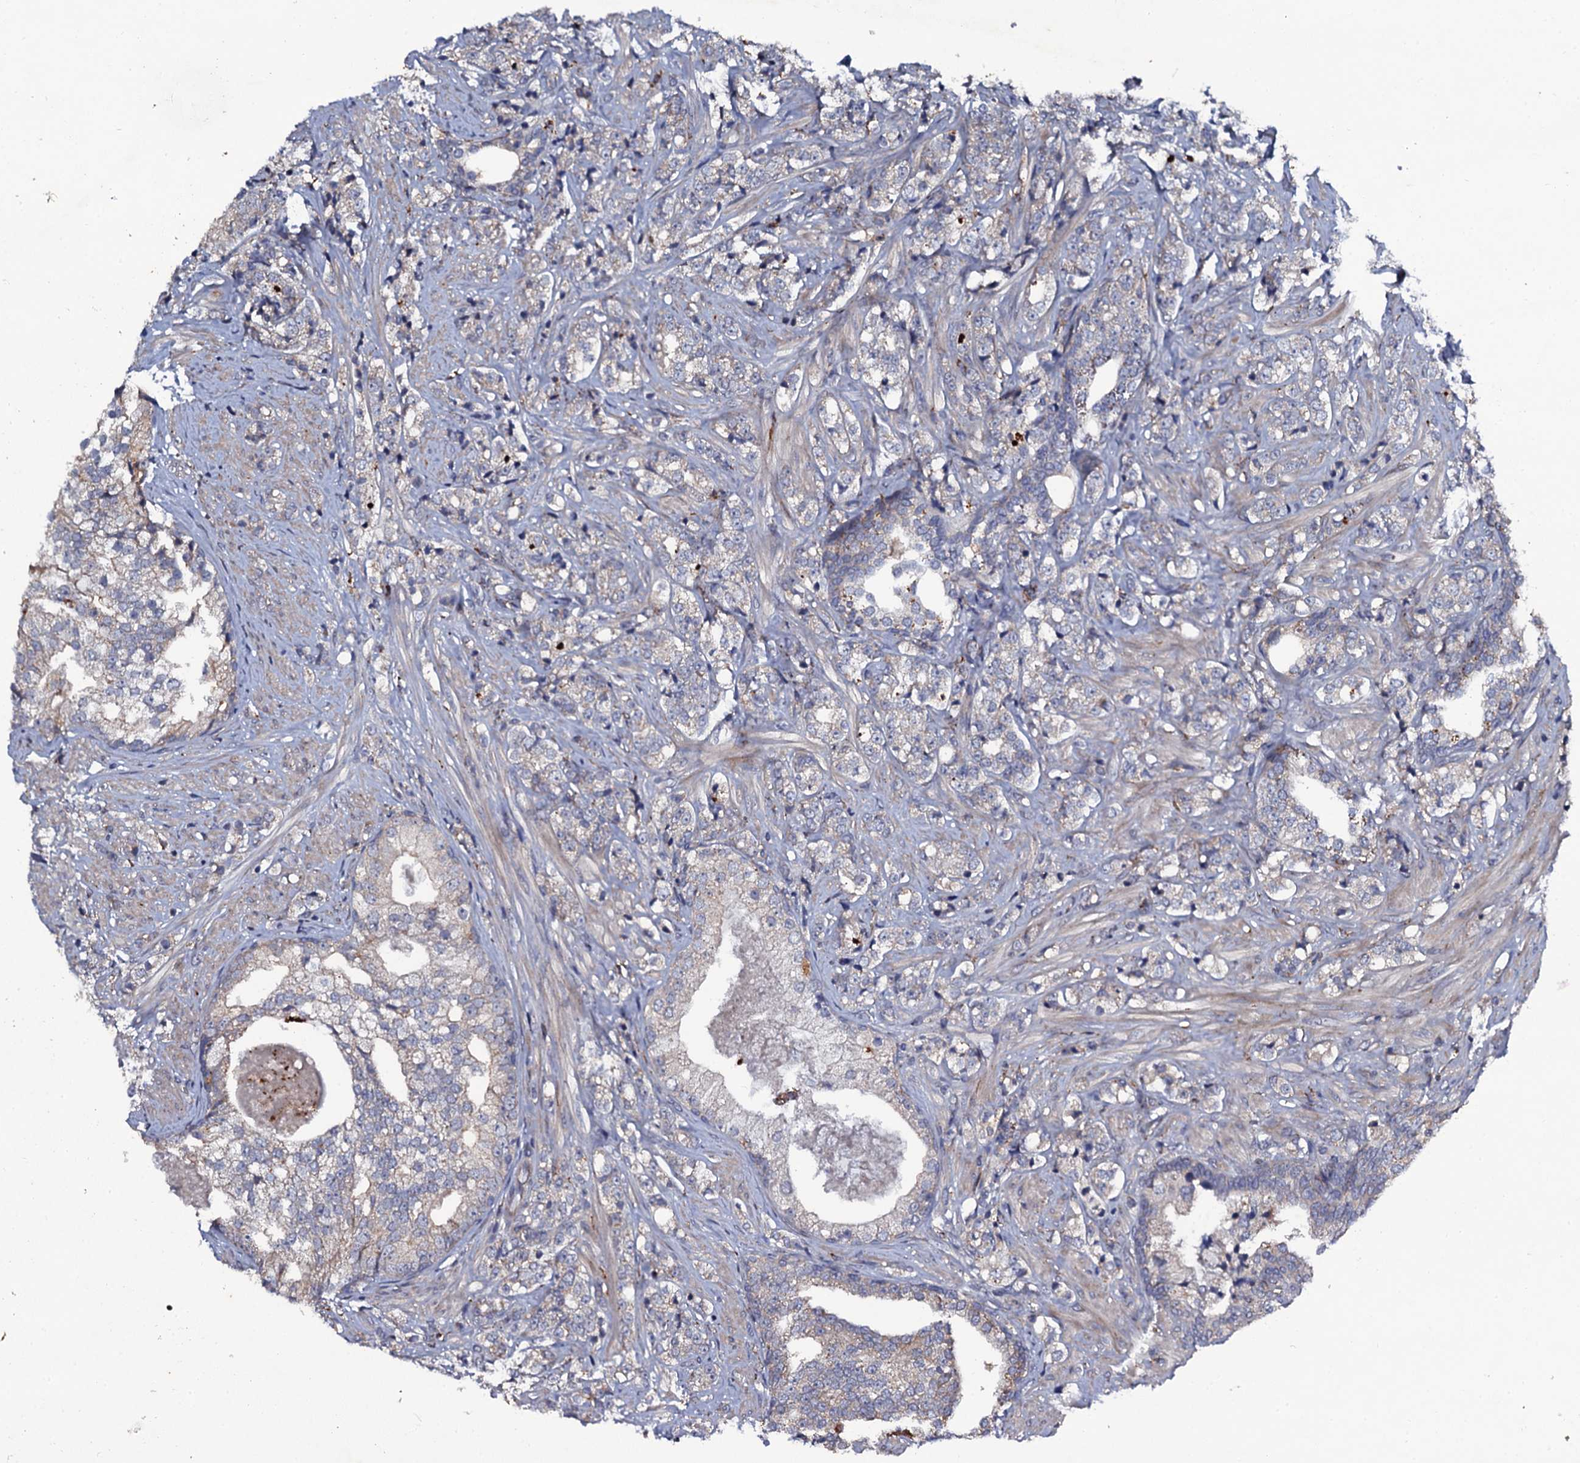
{"staining": {"intensity": "weak", "quantity": "<25%", "location": "cytoplasmic/membranous"}, "tissue": "prostate cancer", "cell_type": "Tumor cells", "image_type": "cancer", "snomed": [{"axis": "morphology", "description": "Adenocarcinoma, High grade"}, {"axis": "topography", "description": "Prostate"}], "caption": "Histopathology image shows no protein expression in tumor cells of prostate cancer tissue.", "gene": "LRRC28", "patient": {"sex": "male", "age": 69}}